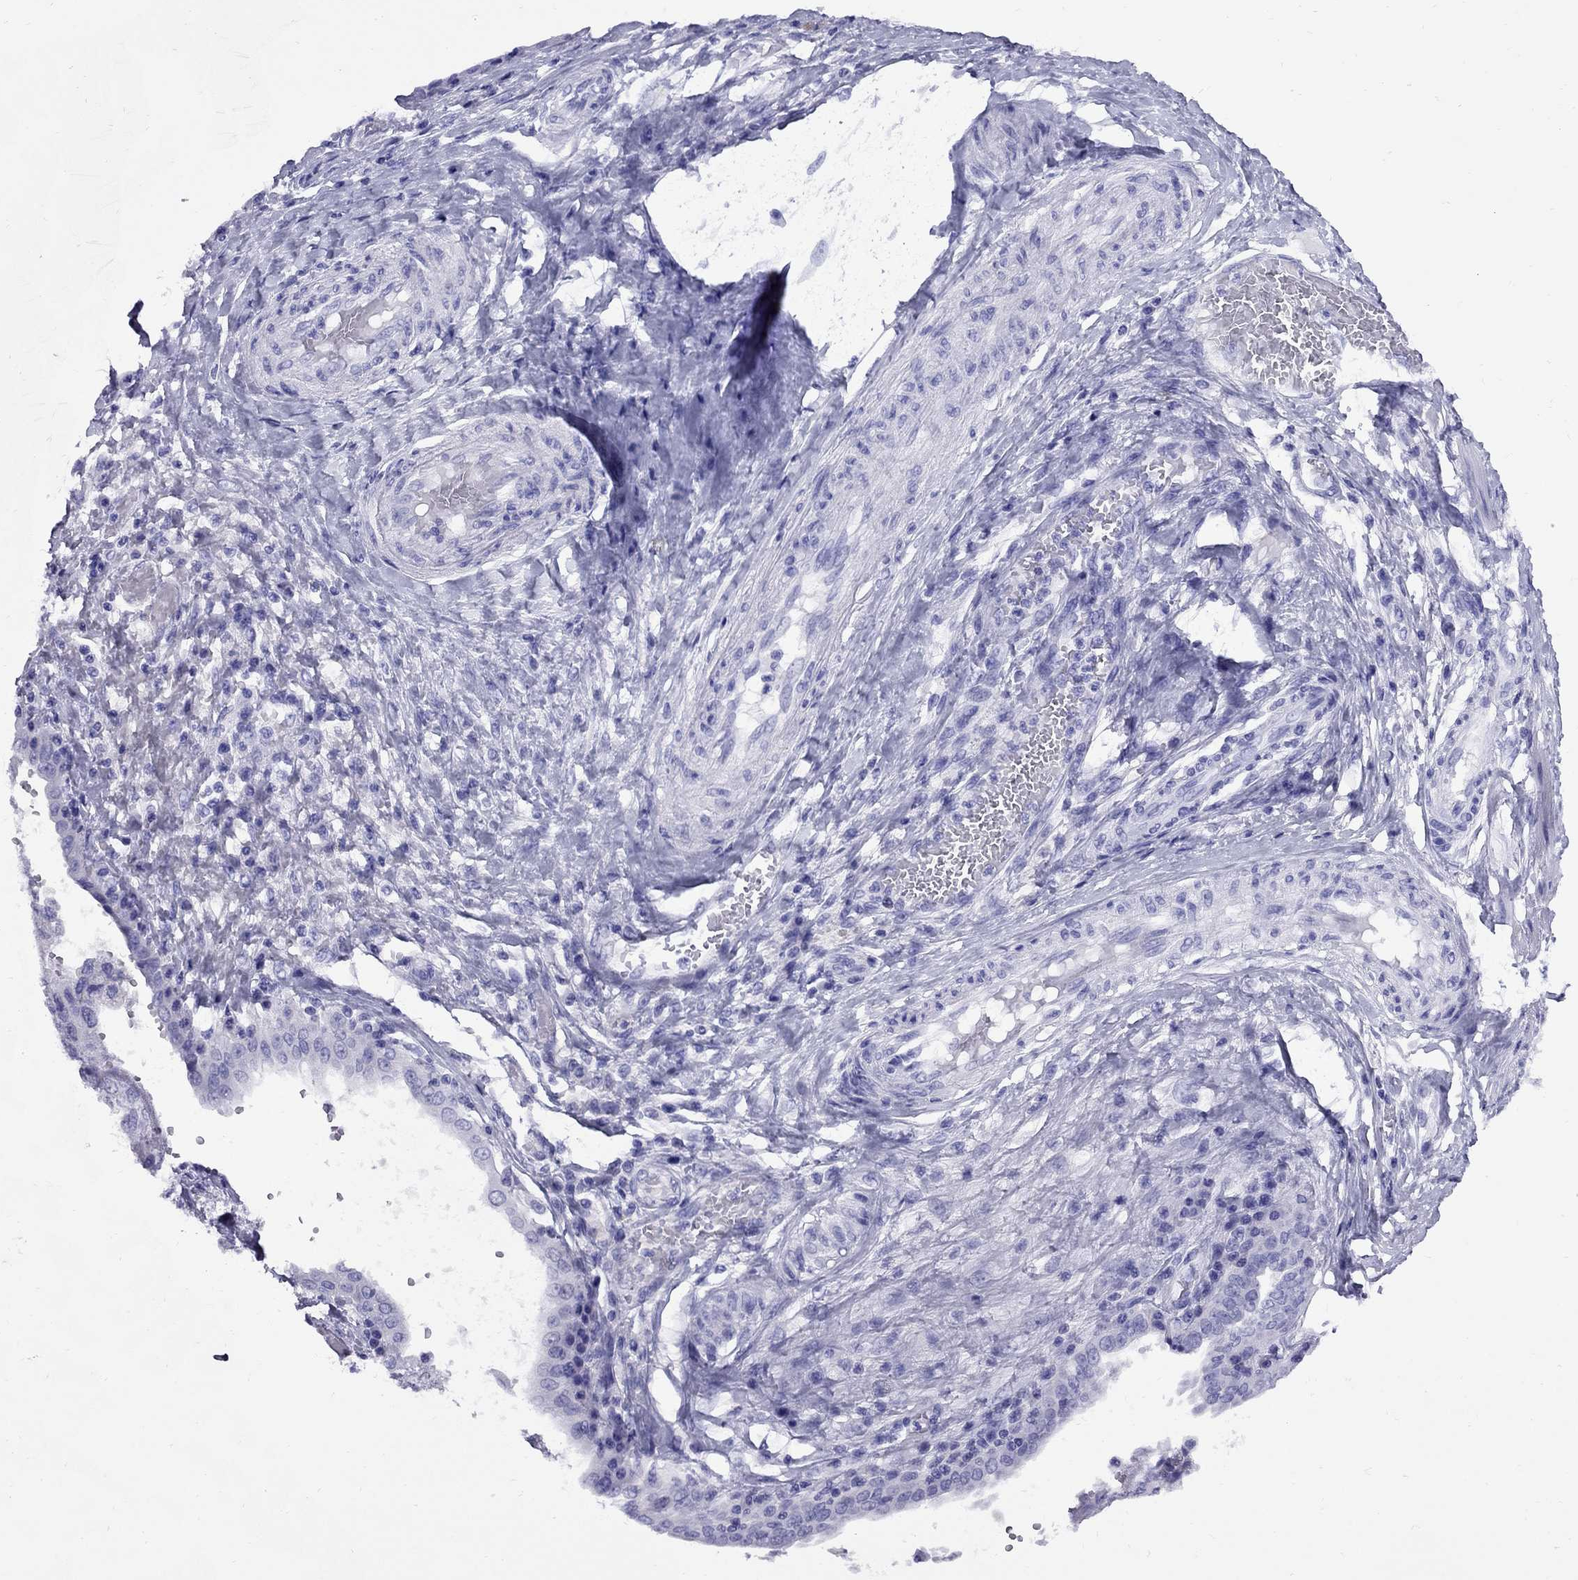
{"staining": {"intensity": "negative", "quantity": "none", "location": "none"}, "tissue": "ovarian cancer", "cell_type": "Tumor cells", "image_type": "cancer", "snomed": [{"axis": "morphology", "description": "Cystadenocarcinoma, serous, NOS"}, {"axis": "topography", "description": "Ovary"}], "caption": "Serous cystadenocarcinoma (ovarian) was stained to show a protein in brown. There is no significant positivity in tumor cells. Nuclei are stained in blue.", "gene": "AVPR1B", "patient": {"sex": "female", "age": 79}}